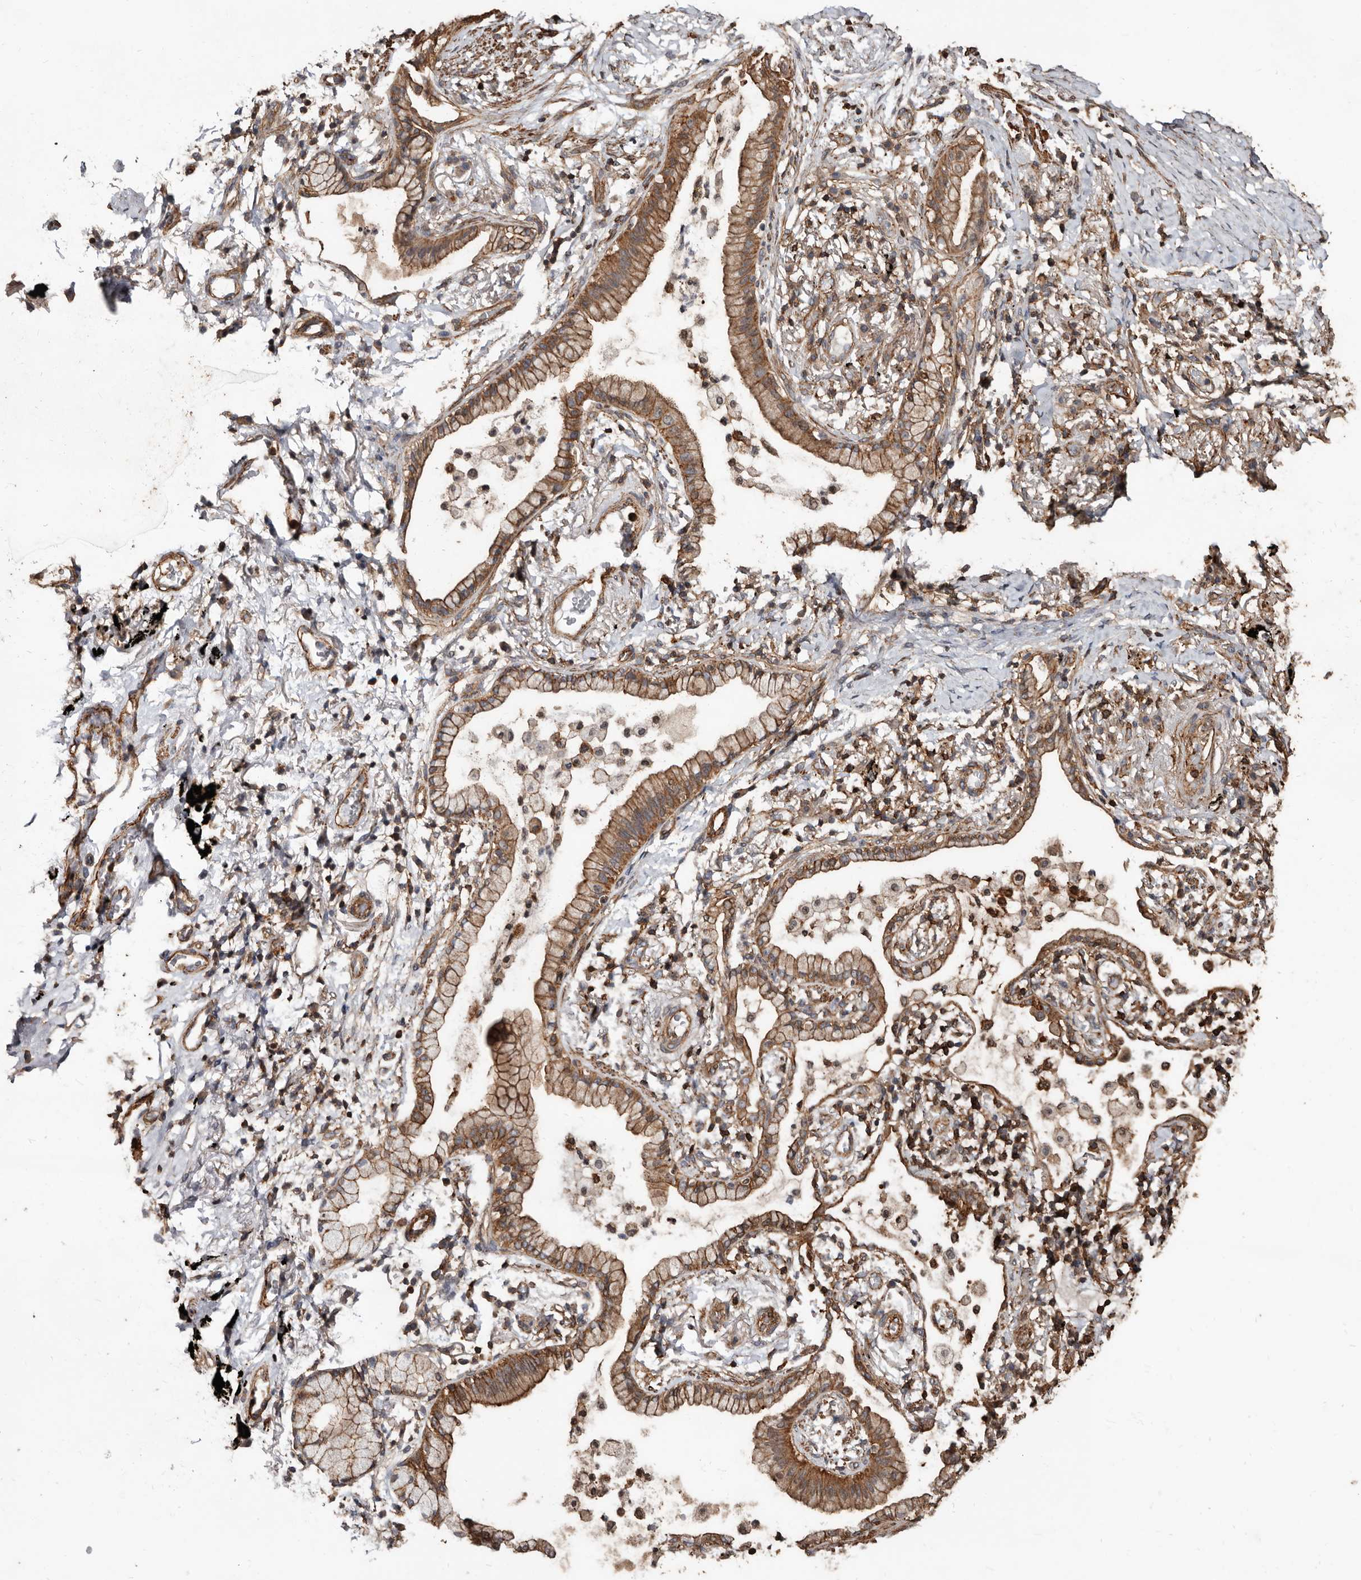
{"staining": {"intensity": "moderate", "quantity": ">75%", "location": "cytoplasmic/membranous"}, "tissue": "lung cancer", "cell_type": "Tumor cells", "image_type": "cancer", "snomed": [{"axis": "morphology", "description": "Adenocarcinoma, NOS"}, {"axis": "topography", "description": "Lung"}], "caption": "The micrograph exhibits immunohistochemical staining of lung cancer. There is moderate cytoplasmic/membranous staining is identified in about >75% of tumor cells. The staining is performed using DAB brown chromogen to label protein expression. The nuclei are counter-stained blue using hematoxylin.", "gene": "GSK3A", "patient": {"sex": "female", "age": 70}}